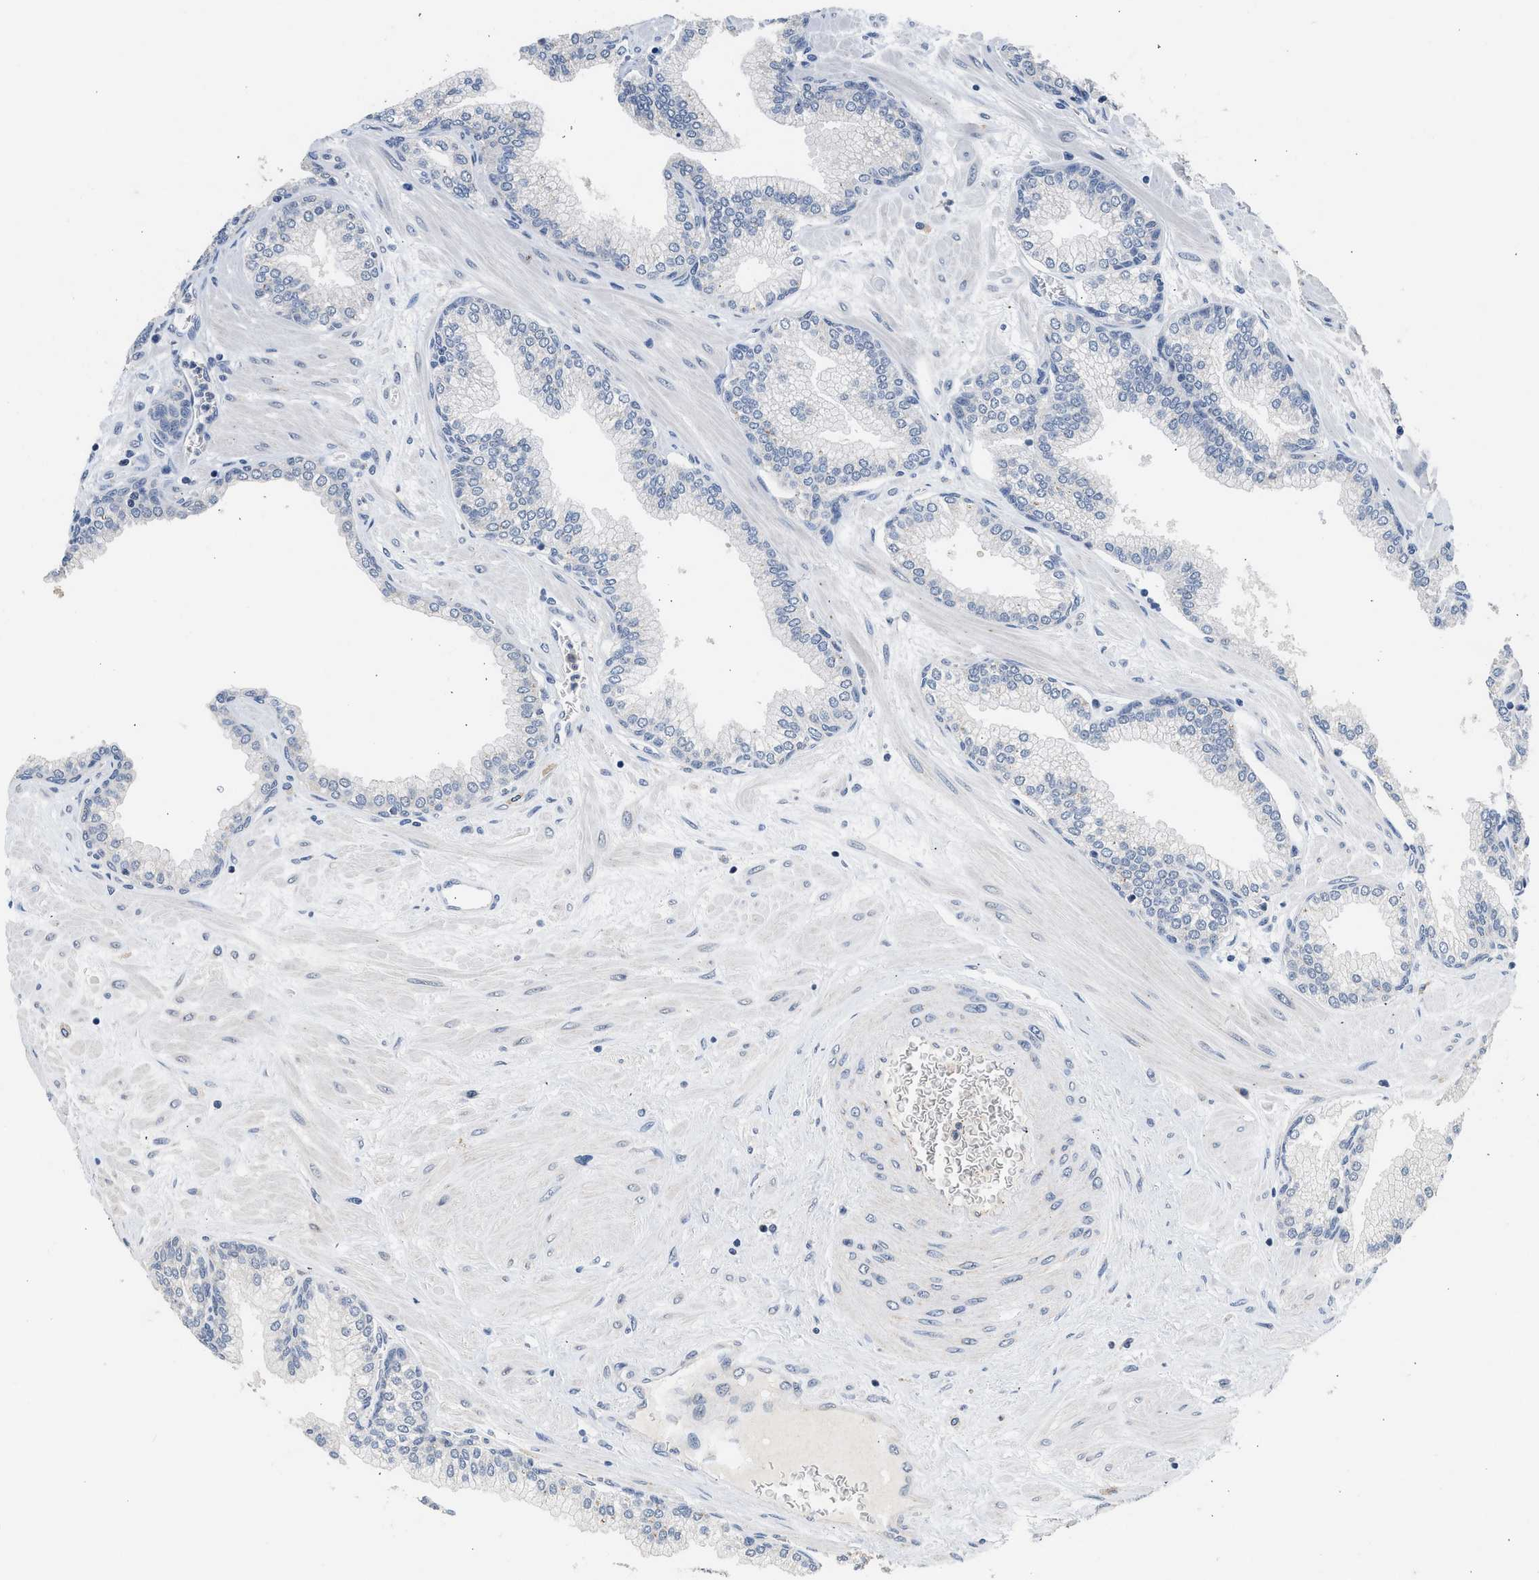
{"staining": {"intensity": "negative", "quantity": "none", "location": "none"}, "tissue": "prostate", "cell_type": "Glandular cells", "image_type": "normal", "snomed": [{"axis": "morphology", "description": "Normal tissue, NOS"}, {"axis": "morphology", "description": "Urothelial carcinoma, Low grade"}, {"axis": "topography", "description": "Urinary bladder"}, {"axis": "topography", "description": "Prostate"}], "caption": "Immunohistochemical staining of unremarkable prostate exhibits no significant expression in glandular cells.", "gene": "CSF3R", "patient": {"sex": "male", "age": 60}}